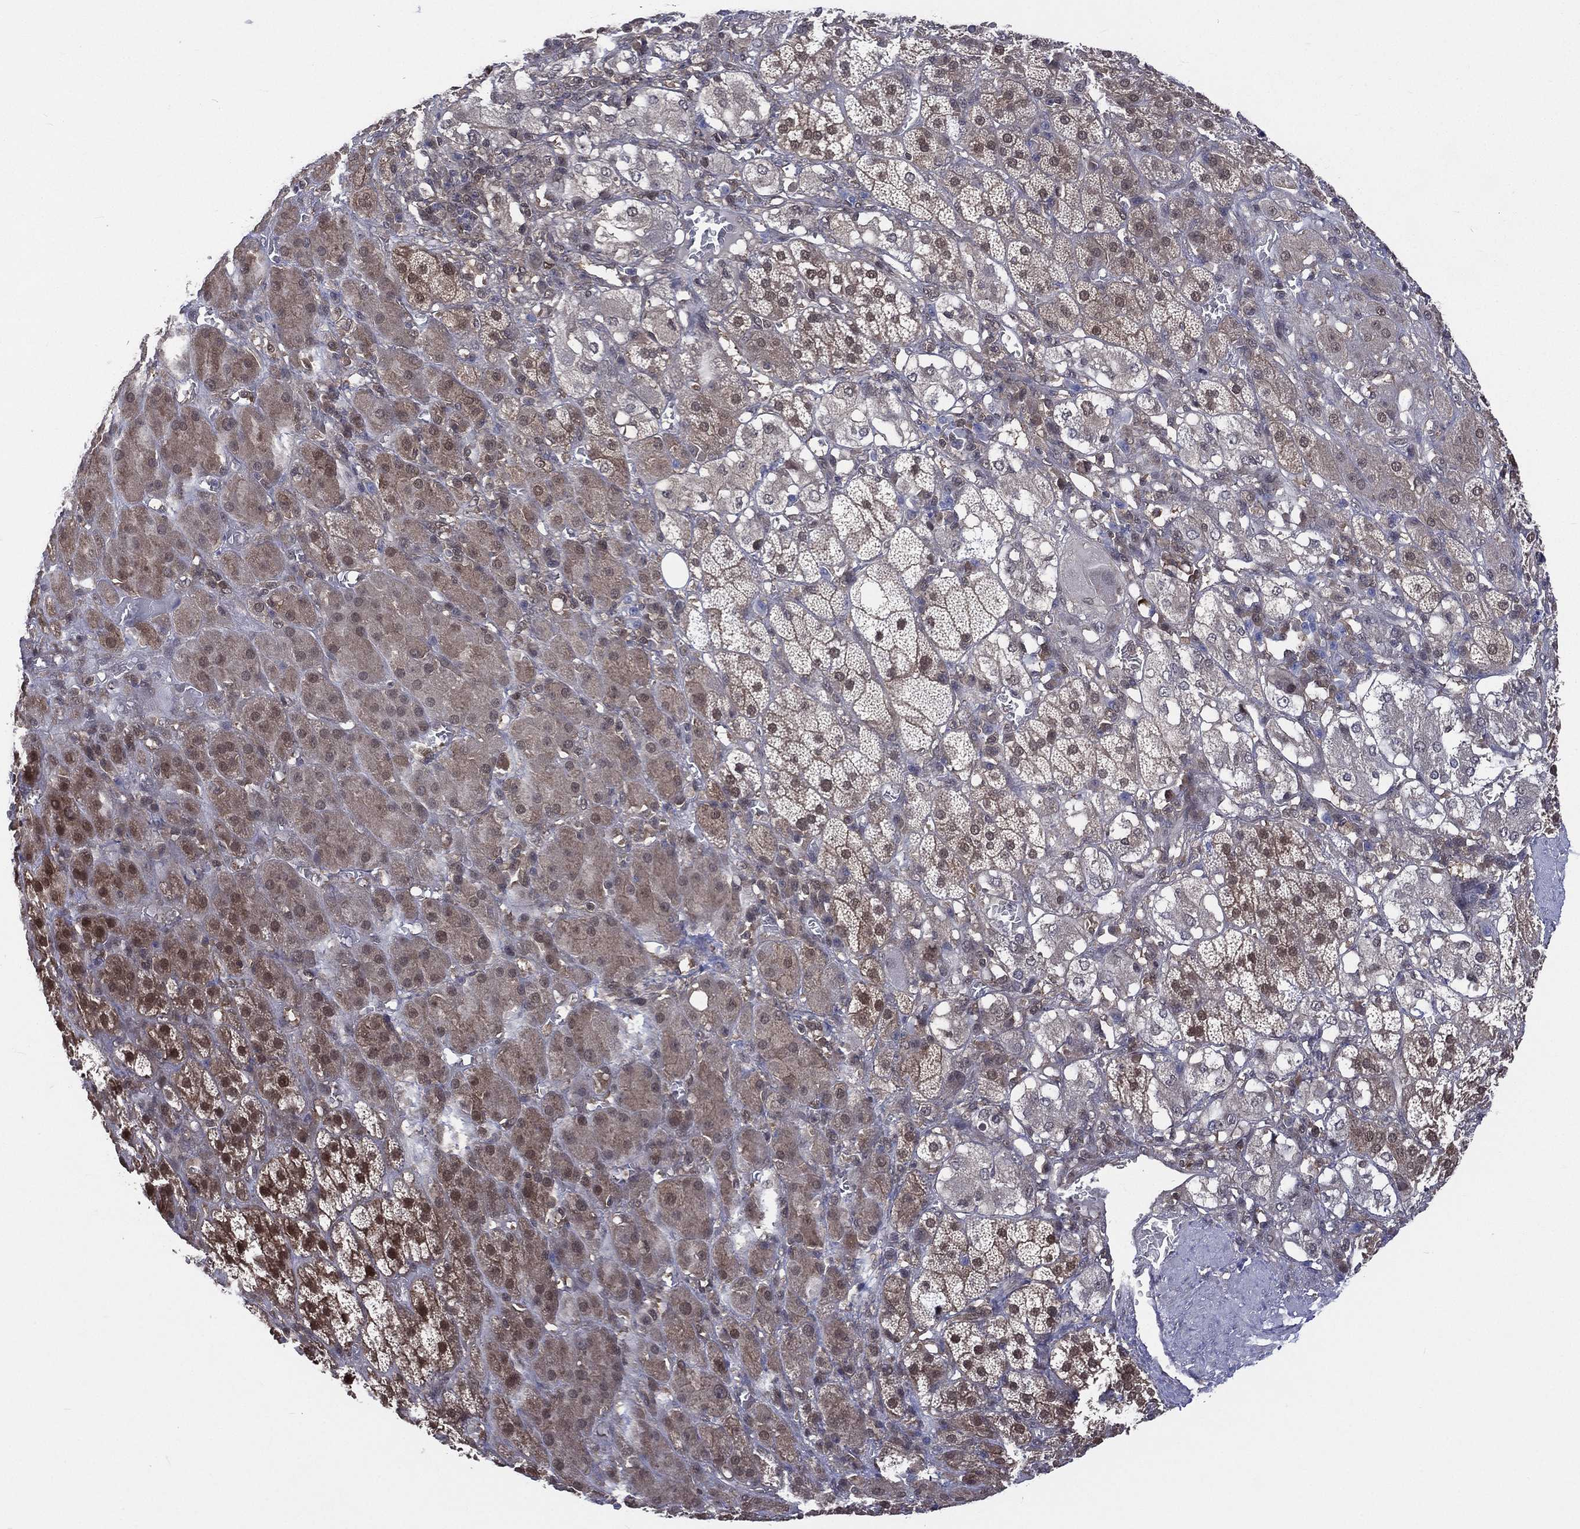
{"staining": {"intensity": "strong", "quantity": "<25%", "location": "nuclear"}, "tissue": "adrenal gland", "cell_type": "Glandular cells", "image_type": "normal", "snomed": [{"axis": "morphology", "description": "Normal tissue, NOS"}, {"axis": "topography", "description": "Adrenal gland"}], "caption": "This image shows immunohistochemistry (IHC) staining of normal adrenal gland, with medium strong nuclear staining in approximately <25% of glandular cells.", "gene": "MTAP", "patient": {"sex": "male", "age": 70}}